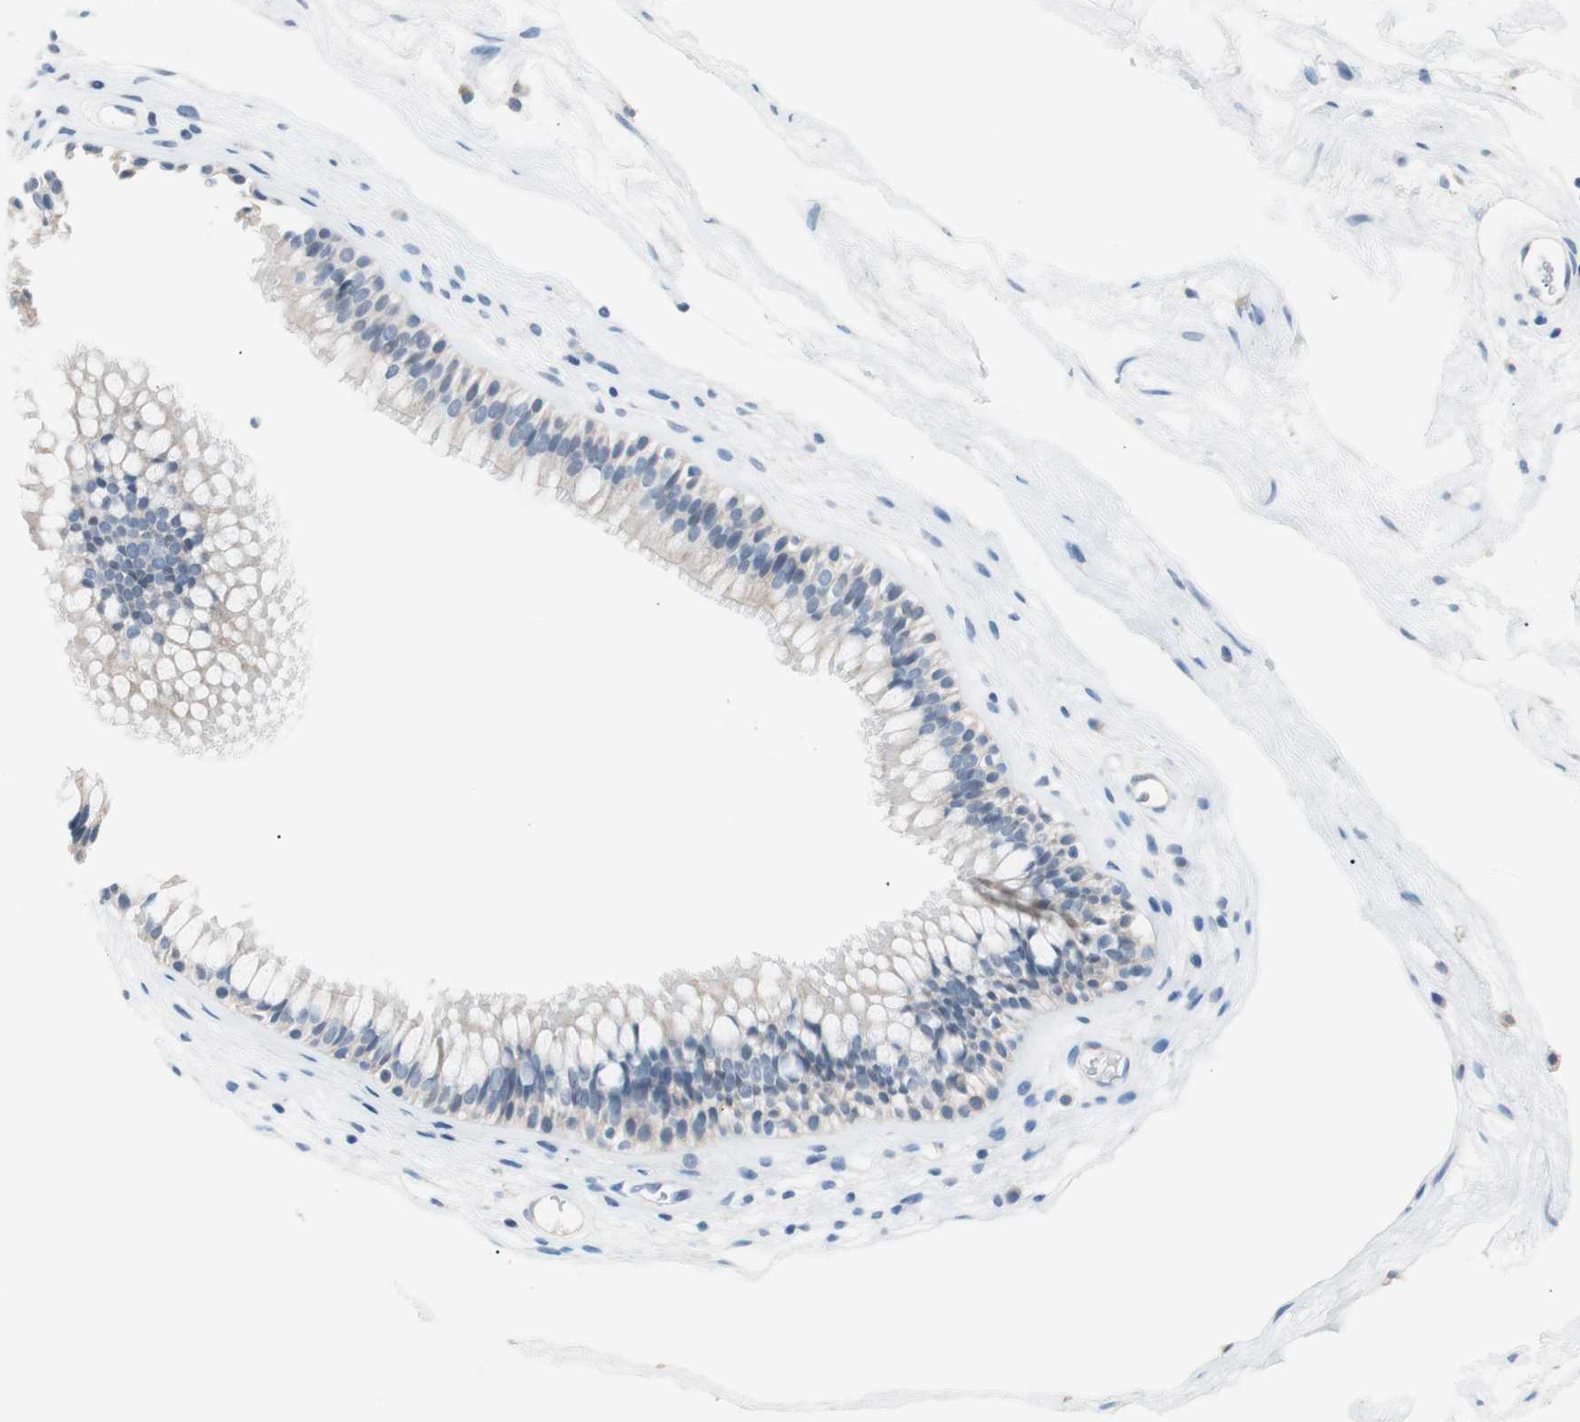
{"staining": {"intensity": "negative", "quantity": "none", "location": "none"}, "tissue": "nasopharynx", "cell_type": "Respiratory epithelial cells", "image_type": "normal", "snomed": [{"axis": "morphology", "description": "Normal tissue, NOS"}, {"axis": "morphology", "description": "Inflammation, NOS"}, {"axis": "topography", "description": "Nasopharynx"}], "caption": "This is a photomicrograph of immunohistochemistry (IHC) staining of unremarkable nasopharynx, which shows no positivity in respiratory epithelial cells. Brightfield microscopy of immunohistochemistry stained with DAB (3,3'-diaminobenzidine) (brown) and hematoxylin (blue), captured at high magnification.", "gene": "VIL1", "patient": {"sex": "male", "age": 48}}